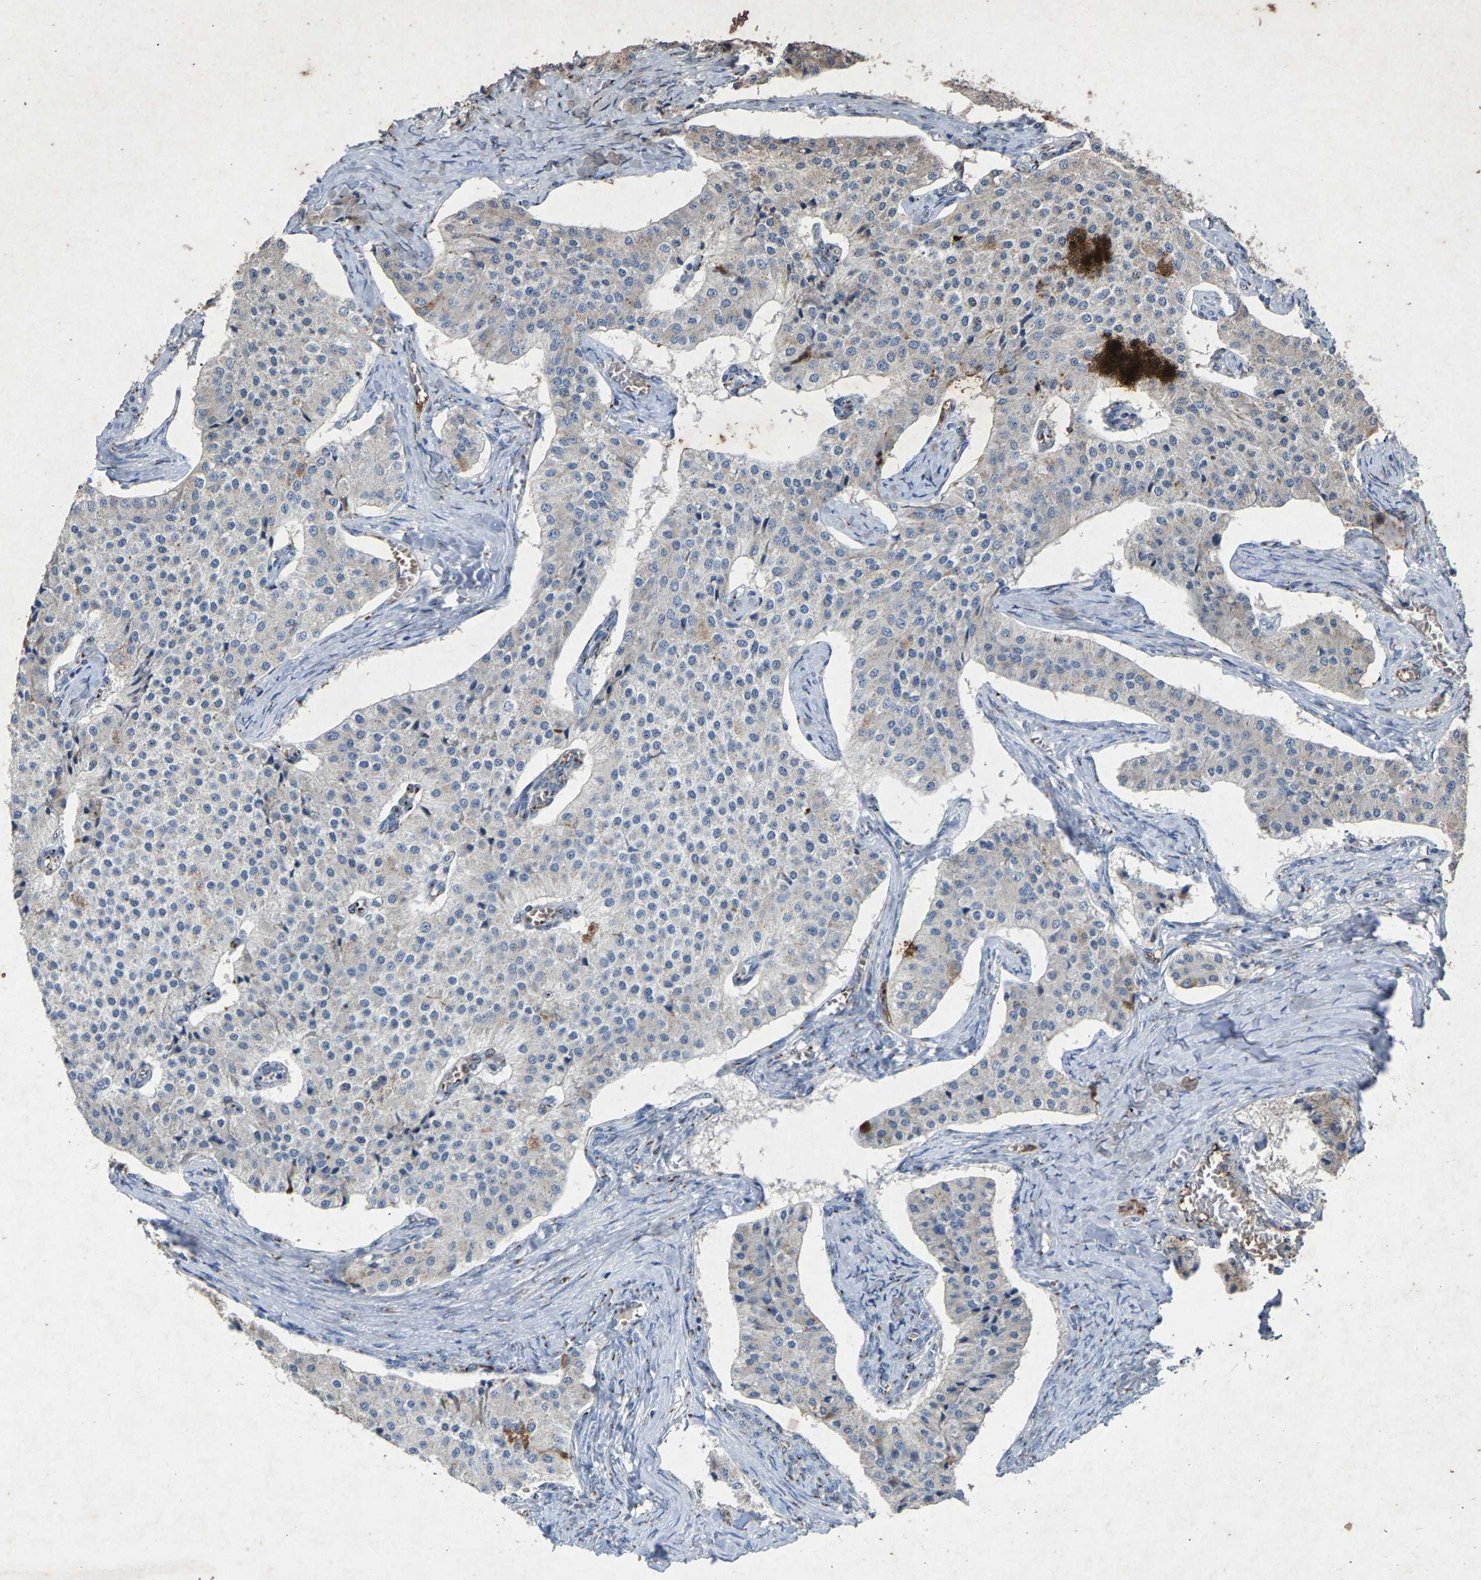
{"staining": {"intensity": "negative", "quantity": "none", "location": "none"}, "tissue": "carcinoid", "cell_type": "Tumor cells", "image_type": "cancer", "snomed": [{"axis": "morphology", "description": "Carcinoid, malignant, NOS"}, {"axis": "topography", "description": "Colon"}], "caption": "An immunohistochemistry (IHC) photomicrograph of carcinoid (malignant) is shown. There is no staining in tumor cells of carcinoid (malignant).", "gene": "MAN2A1", "patient": {"sex": "female", "age": 52}}